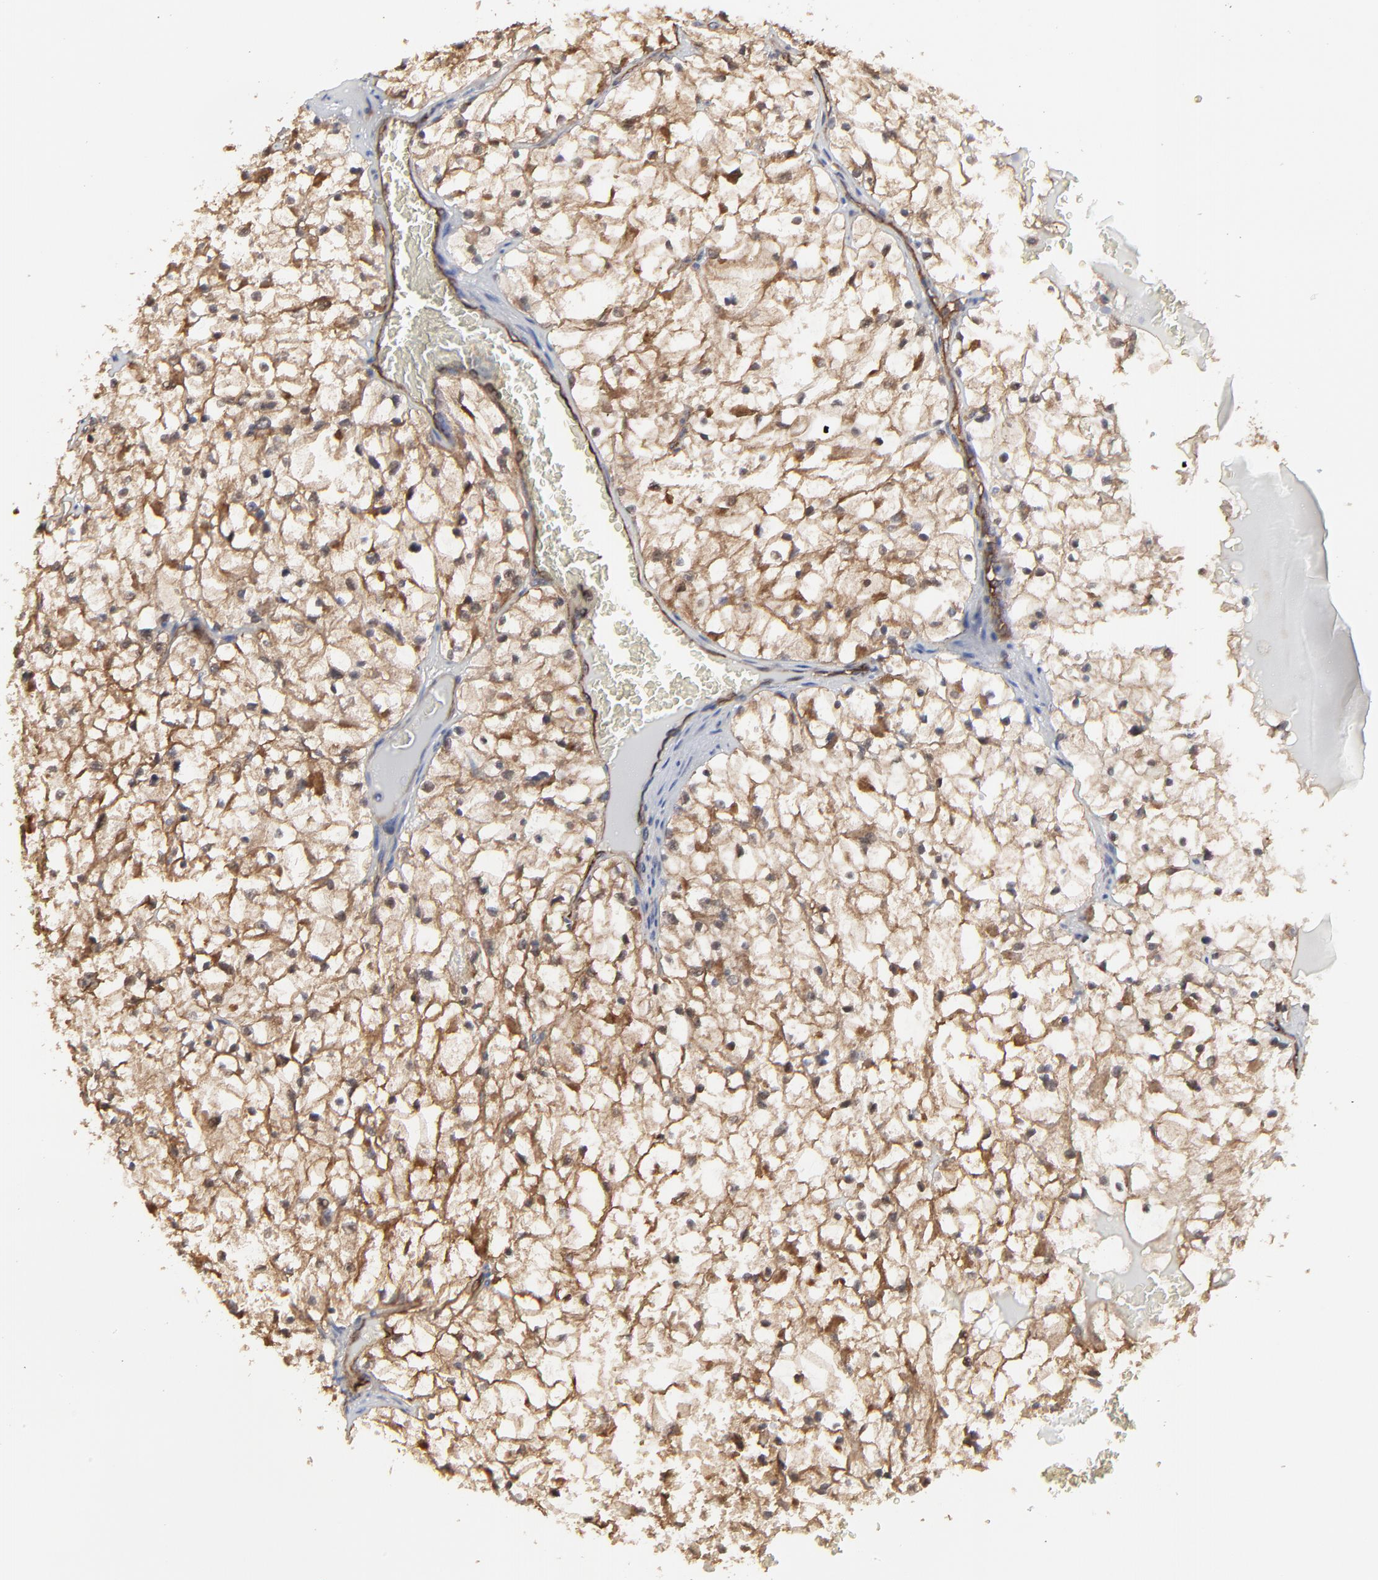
{"staining": {"intensity": "moderate", "quantity": ">75%", "location": "cytoplasmic/membranous"}, "tissue": "renal cancer", "cell_type": "Tumor cells", "image_type": "cancer", "snomed": [{"axis": "morphology", "description": "Adenocarcinoma, NOS"}, {"axis": "topography", "description": "Kidney"}], "caption": "Immunohistochemistry histopathology image of renal cancer (adenocarcinoma) stained for a protein (brown), which demonstrates medium levels of moderate cytoplasmic/membranous positivity in approximately >75% of tumor cells.", "gene": "ARMT1", "patient": {"sex": "male", "age": 61}}